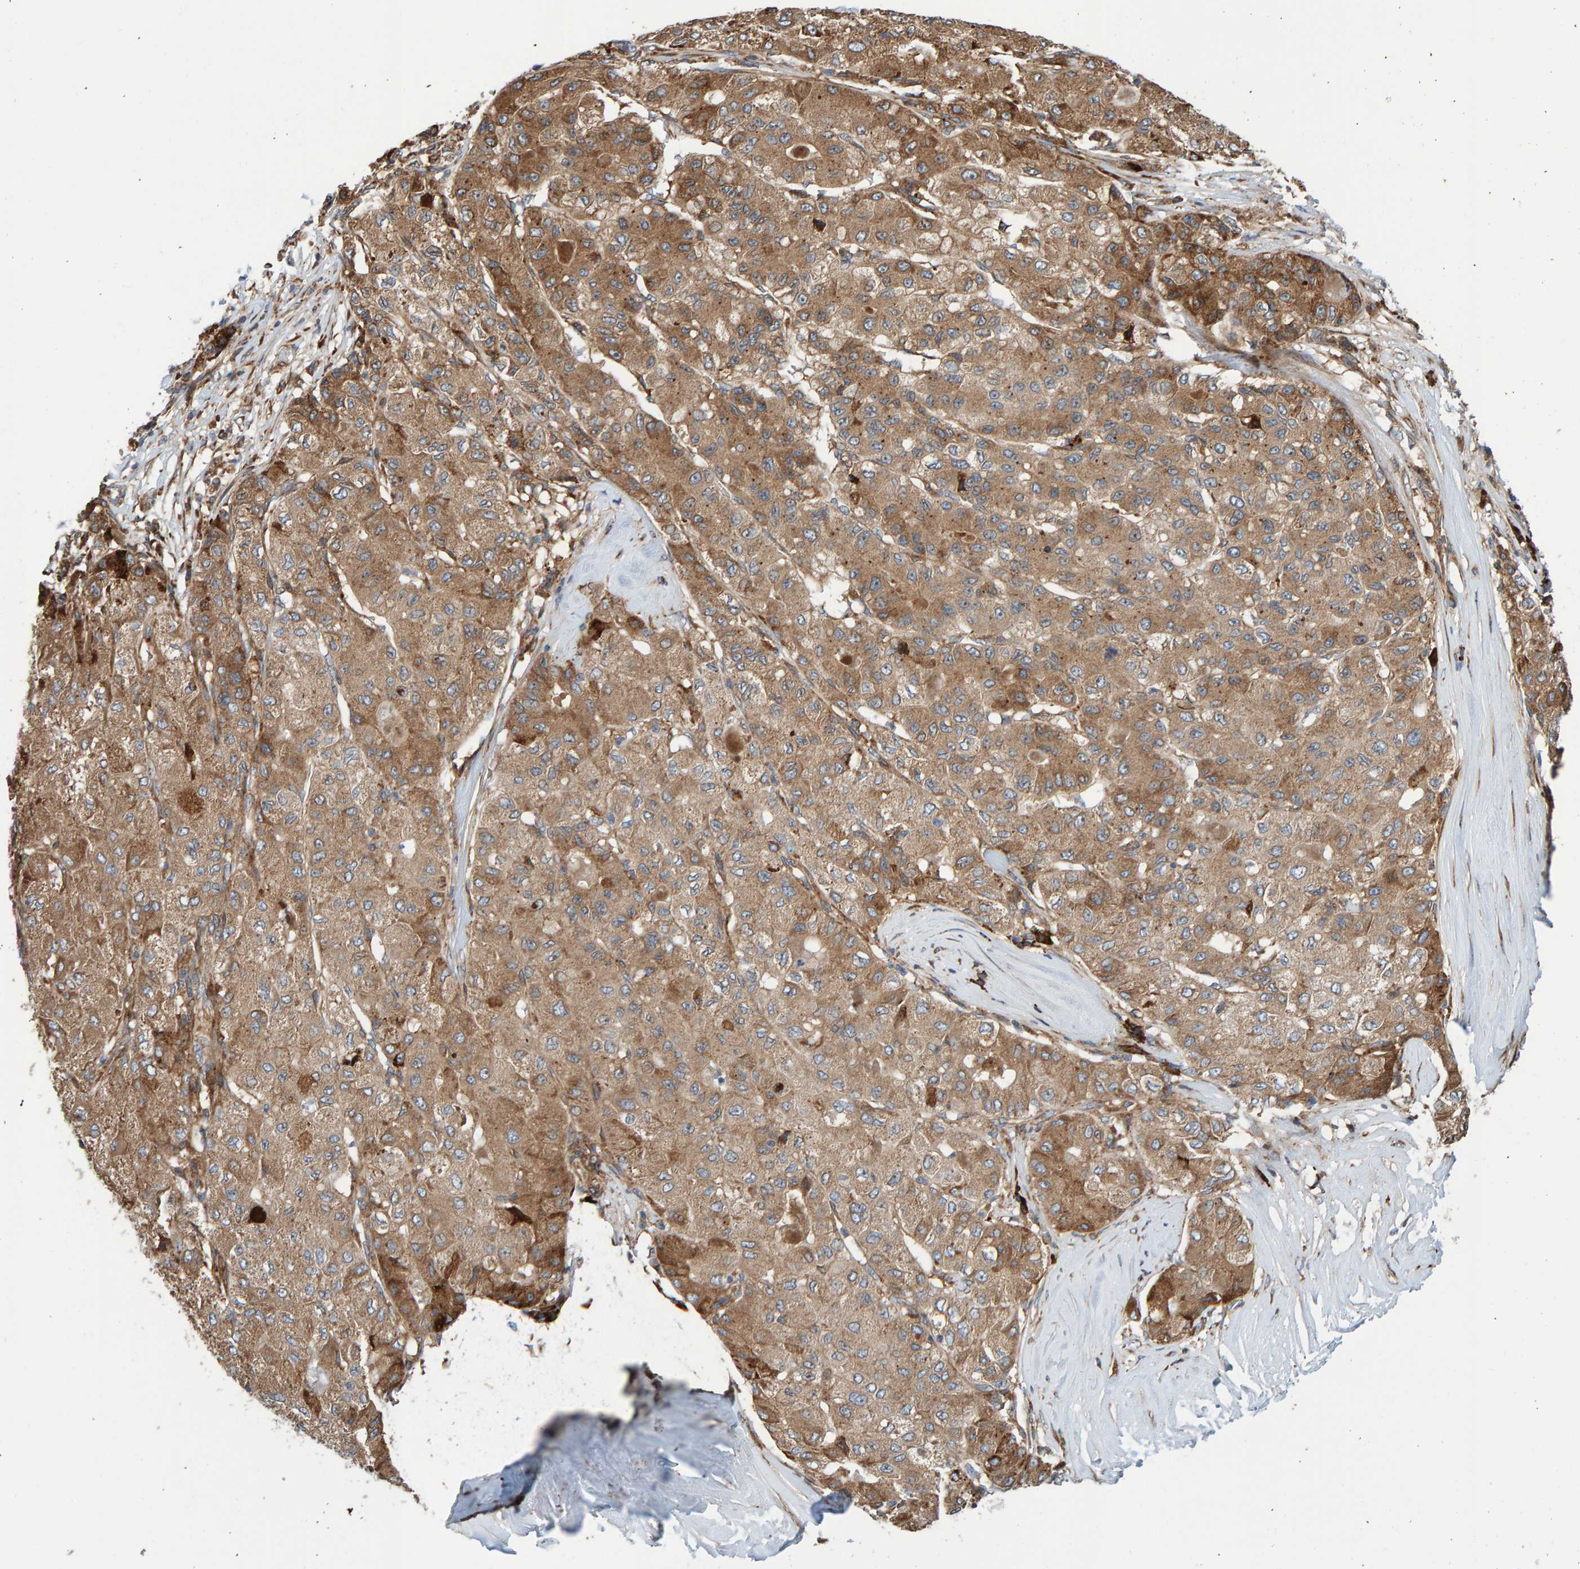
{"staining": {"intensity": "moderate", "quantity": ">75%", "location": "cytoplasmic/membranous"}, "tissue": "liver cancer", "cell_type": "Tumor cells", "image_type": "cancer", "snomed": [{"axis": "morphology", "description": "Carcinoma, Hepatocellular, NOS"}, {"axis": "topography", "description": "Liver"}], "caption": "DAB (3,3'-diaminobenzidine) immunohistochemical staining of human liver cancer displays moderate cytoplasmic/membranous protein staining in approximately >75% of tumor cells.", "gene": "KIAA0753", "patient": {"sex": "male", "age": 80}}